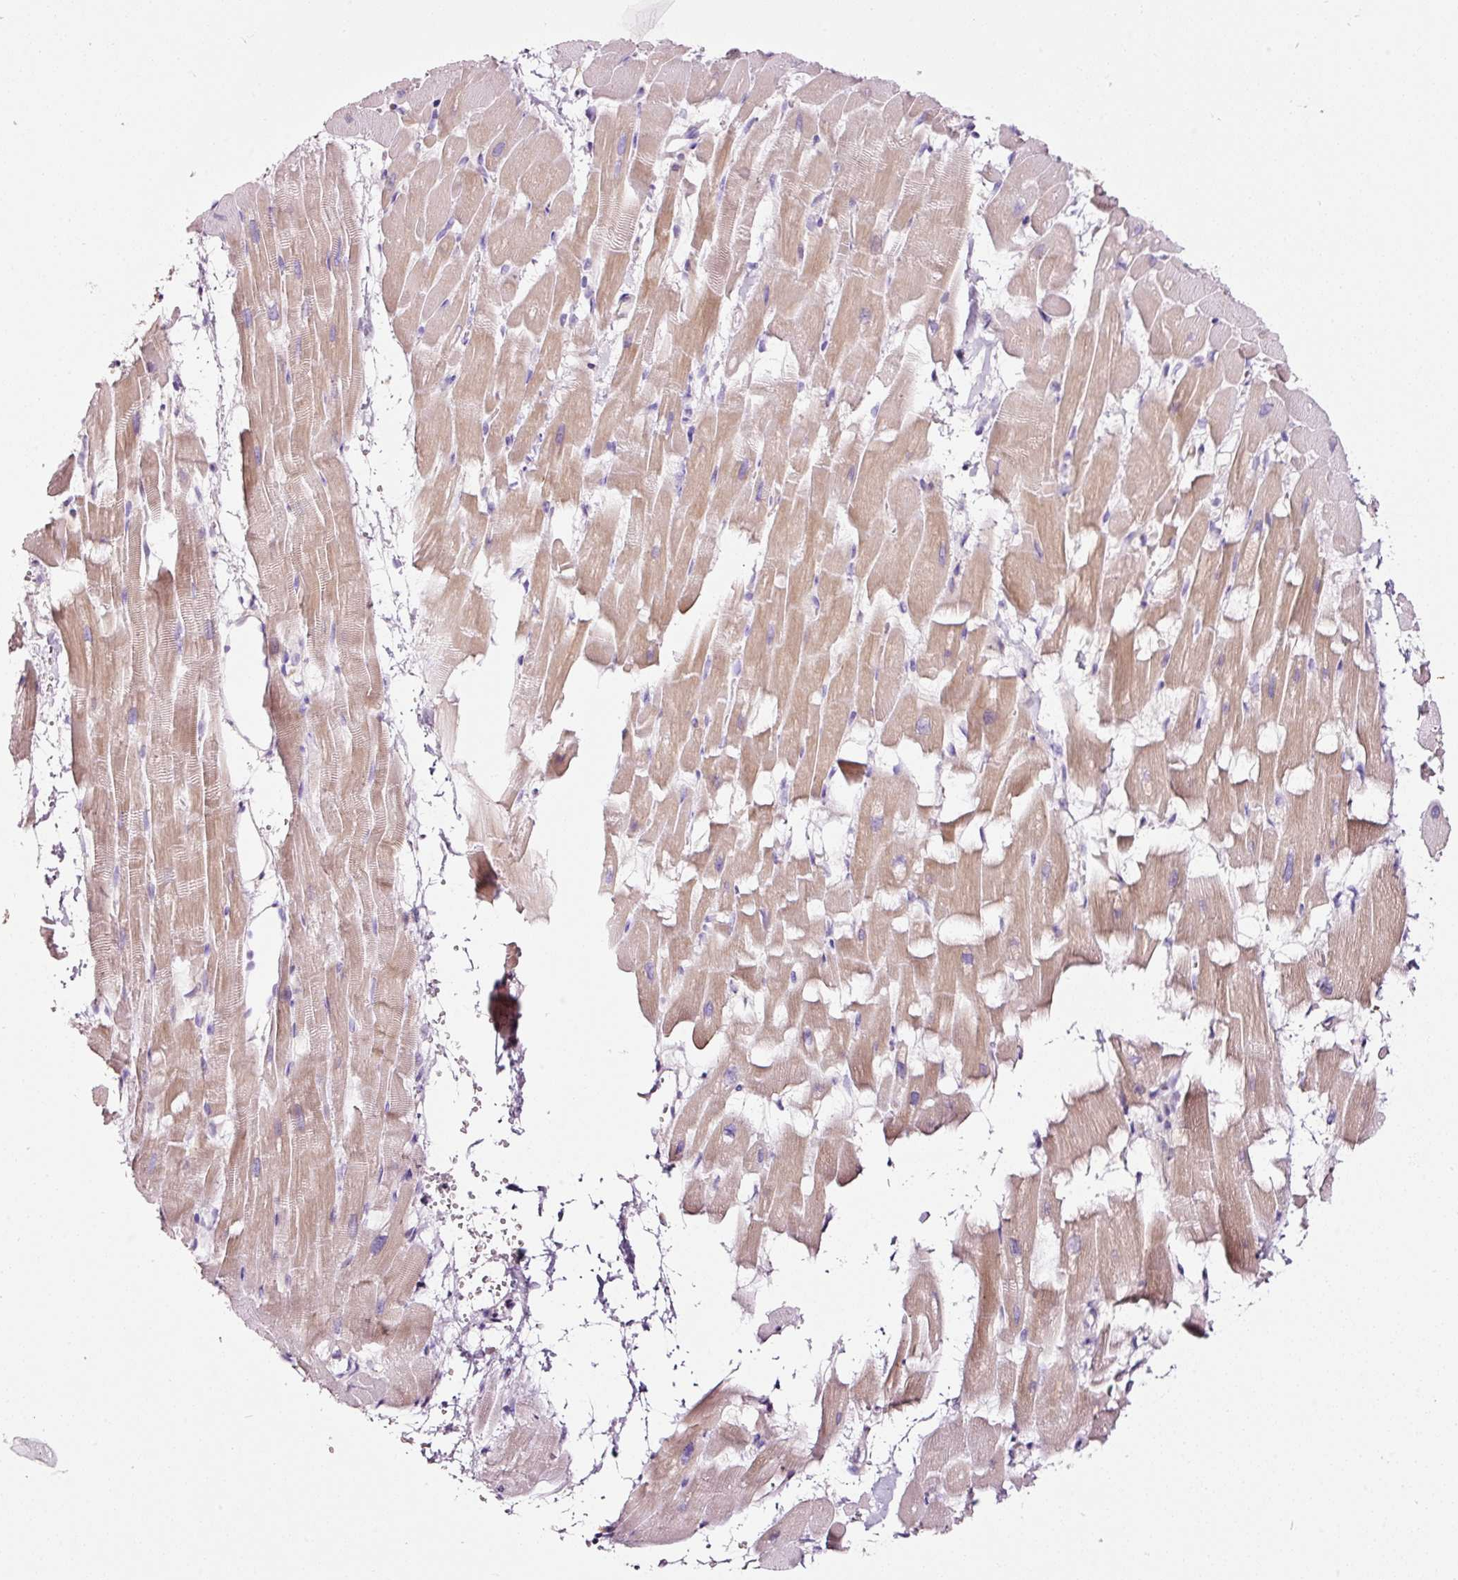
{"staining": {"intensity": "moderate", "quantity": "<25%", "location": "cytoplasmic/membranous"}, "tissue": "heart muscle", "cell_type": "Cardiomyocytes", "image_type": "normal", "snomed": [{"axis": "morphology", "description": "Normal tissue, NOS"}, {"axis": "topography", "description": "Heart"}], "caption": "A low amount of moderate cytoplasmic/membranous expression is identified in about <25% of cardiomyocytes in benign heart muscle.", "gene": "CYB561A3", "patient": {"sex": "male", "age": 37}}